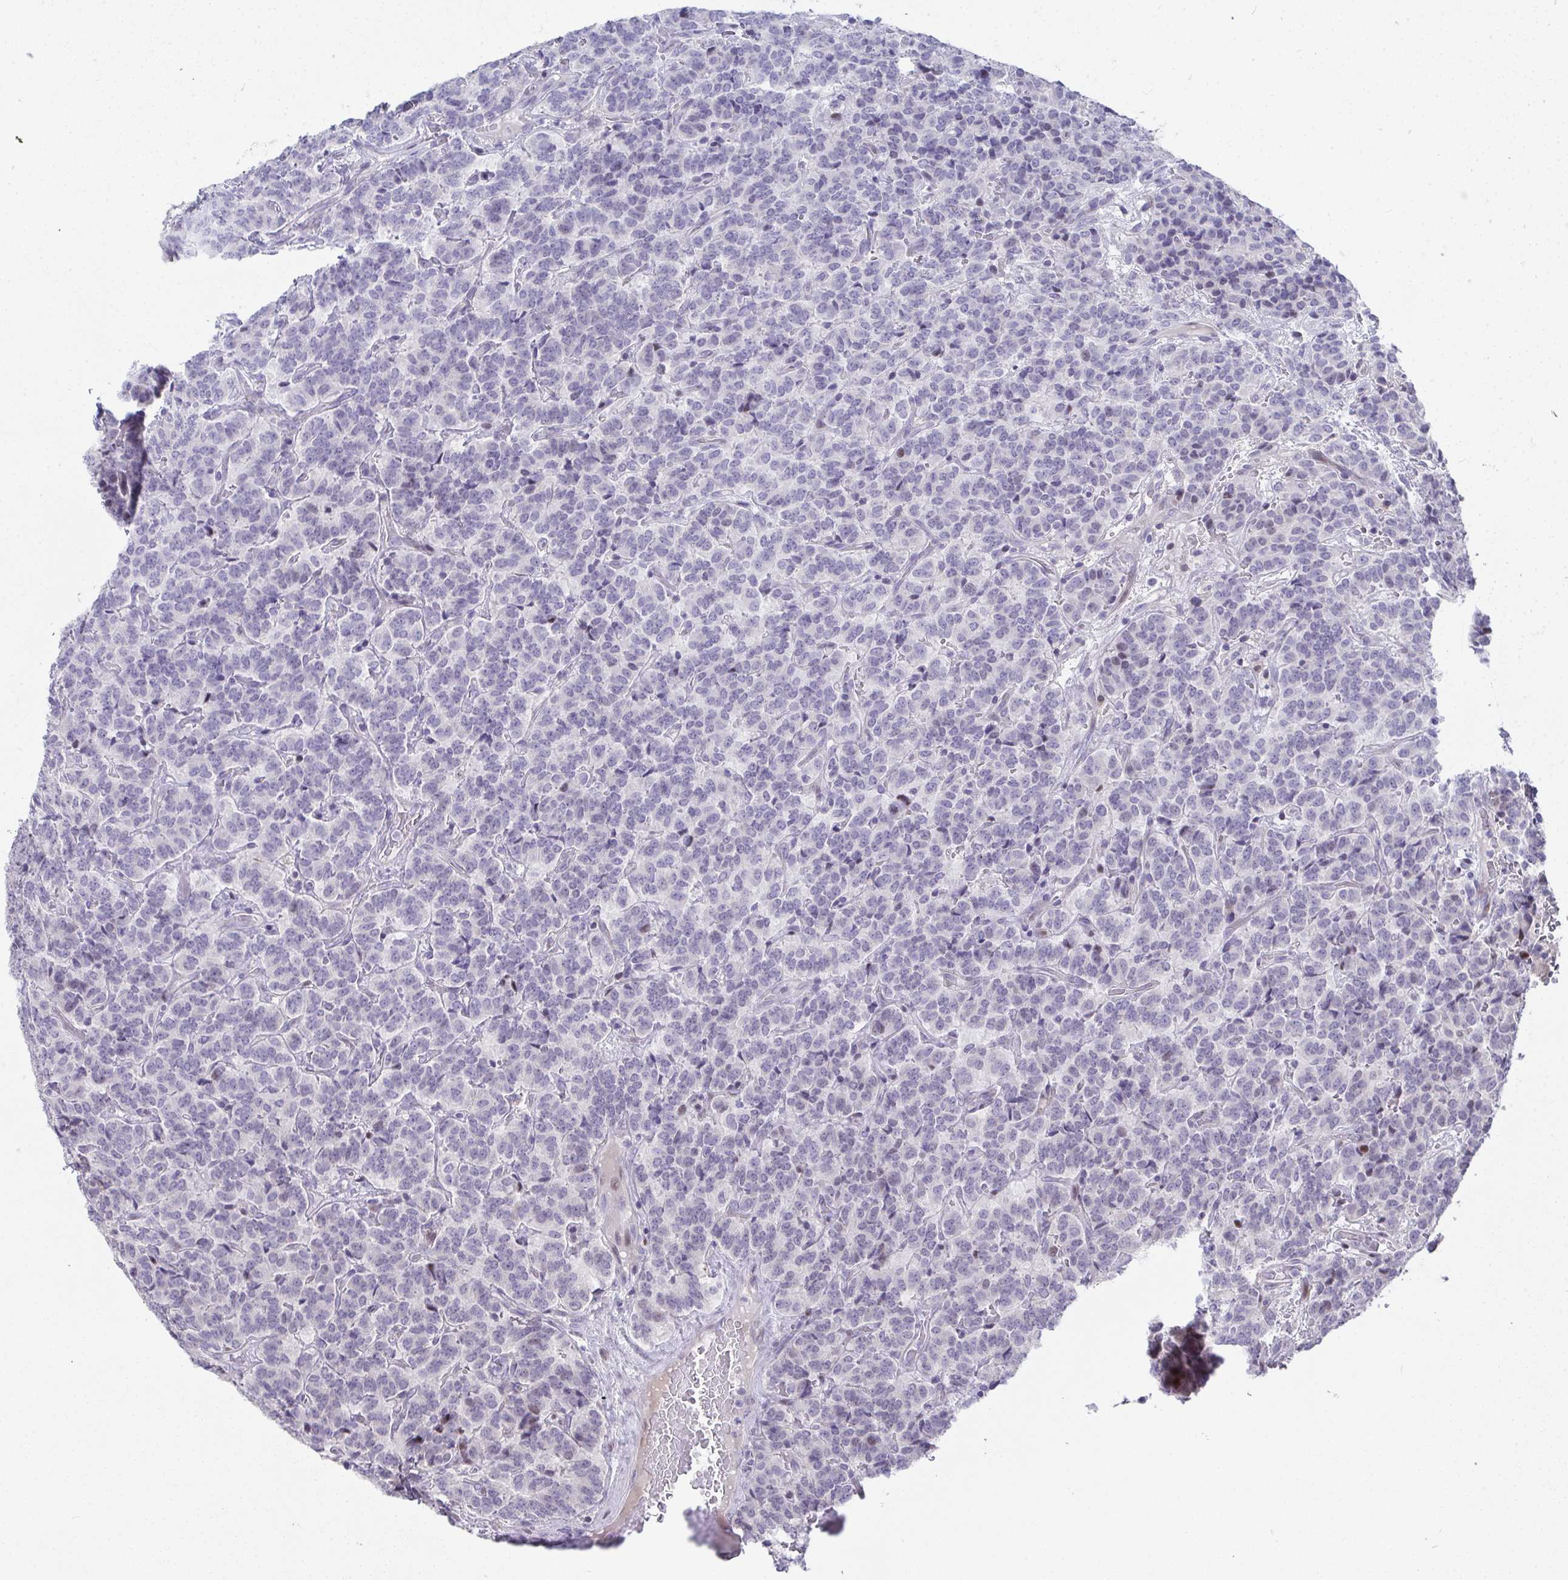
{"staining": {"intensity": "negative", "quantity": "none", "location": "none"}, "tissue": "carcinoid", "cell_type": "Tumor cells", "image_type": "cancer", "snomed": [{"axis": "morphology", "description": "Carcinoid, malignant, NOS"}, {"axis": "topography", "description": "Pancreas"}], "caption": "IHC micrograph of carcinoid stained for a protein (brown), which shows no expression in tumor cells.", "gene": "GALNT16", "patient": {"sex": "male", "age": 36}}